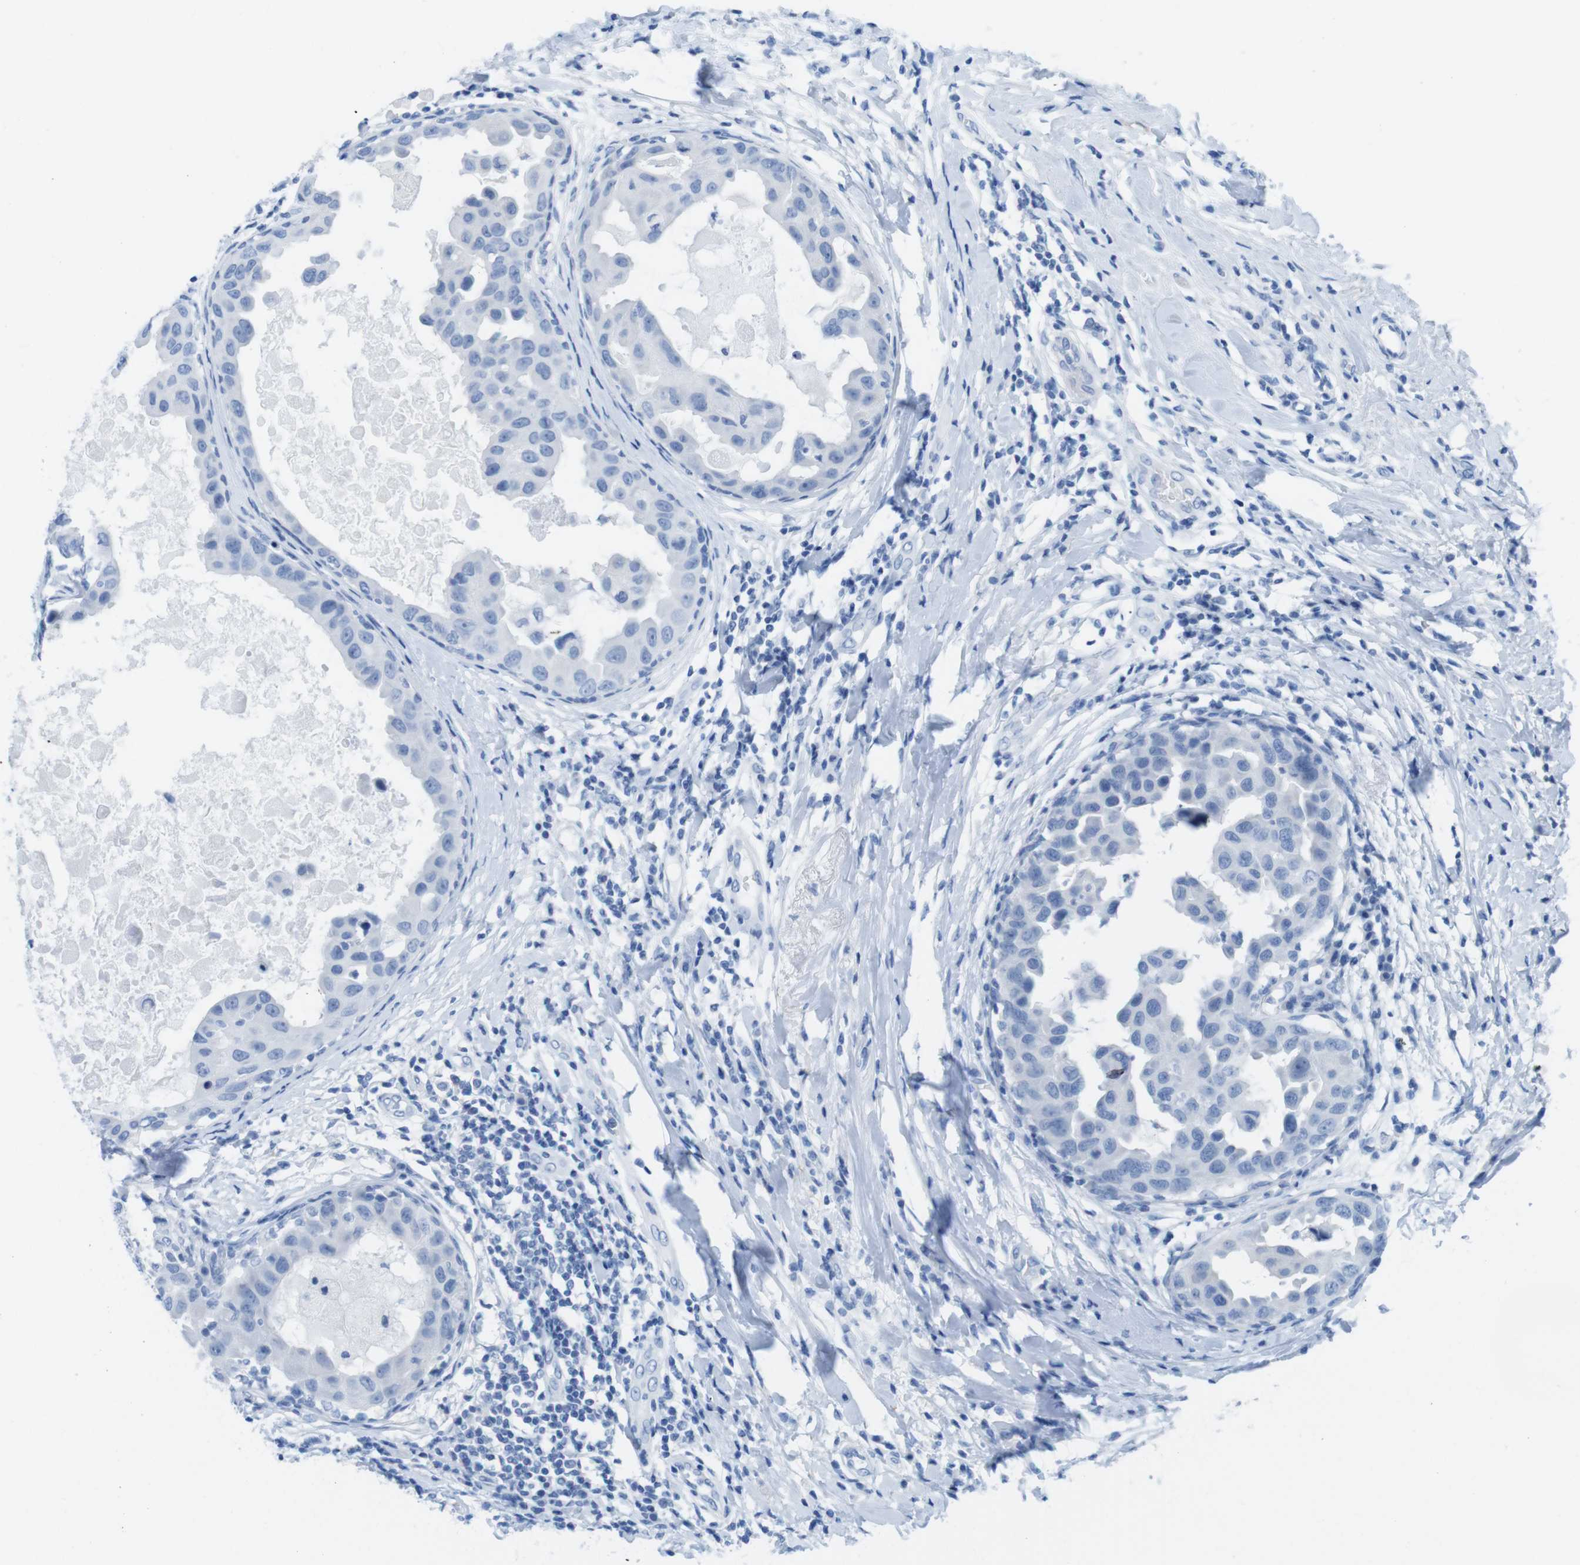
{"staining": {"intensity": "negative", "quantity": "none", "location": "none"}, "tissue": "breast cancer", "cell_type": "Tumor cells", "image_type": "cancer", "snomed": [{"axis": "morphology", "description": "Duct carcinoma"}, {"axis": "topography", "description": "Breast"}], "caption": "IHC of breast cancer (infiltrating ductal carcinoma) exhibits no expression in tumor cells.", "gene": "GAP43", "patient": {"sex": "female", "age": 27}}